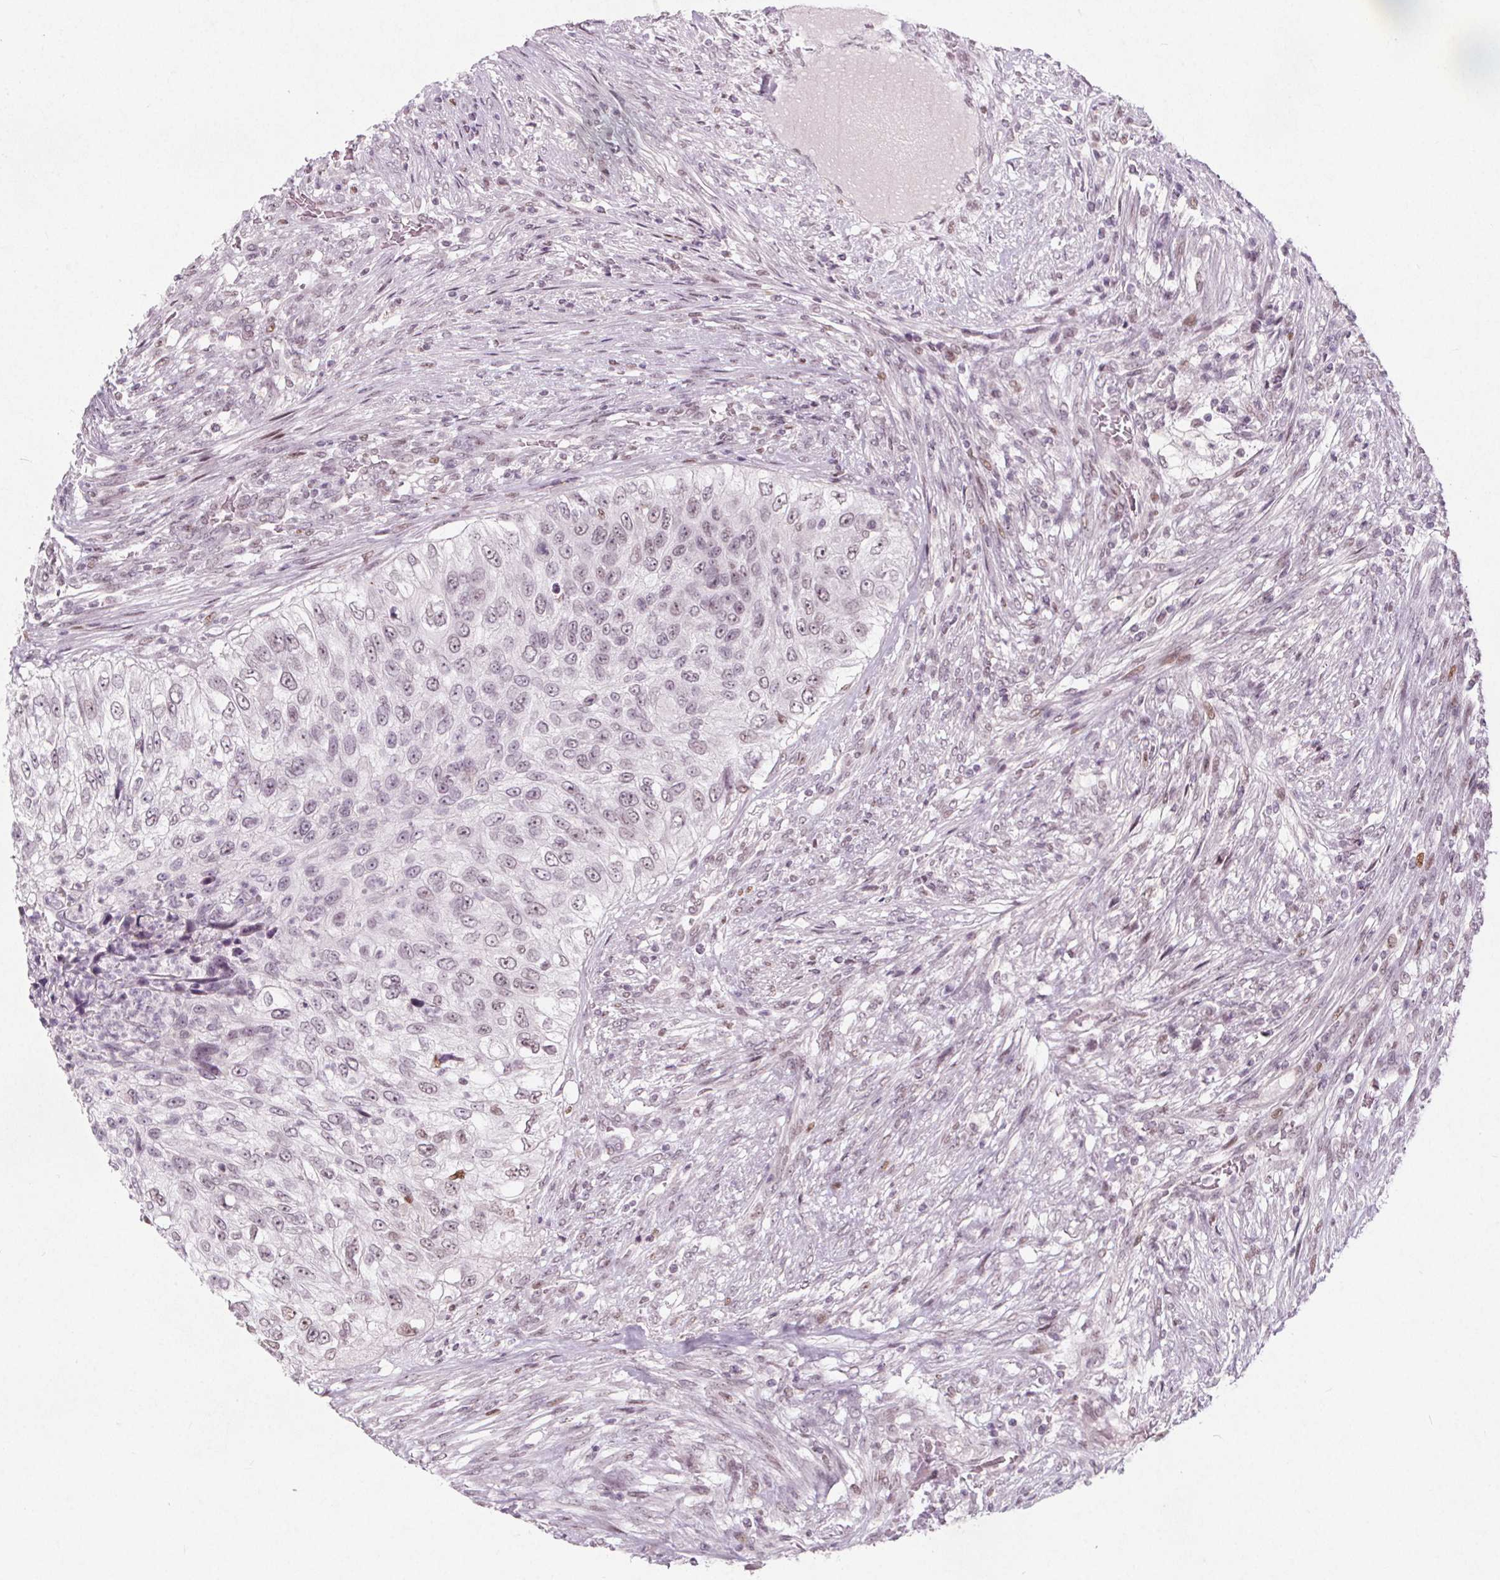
{"staining": {"intensity": "weak", "quantity": "25%-75%", "location": "nuclear"}, "tissue": "urothelial cancer", "cell_type": "Tumor cells", "image_type": "cancer", "snomed": [{"axis": "morphology", "description": "Urothelial carcinoma, High grade"}, {"axis": "topography", "description": "Urinary bladder"}], "caption": "There is low levels of weak nuclear expression in tumor cells of urothelial cancer, as demonstrated by immunohistochemical staining (brown color).", "gene": "TAF6L", "patient": {"sex": "female", "age": 60}}